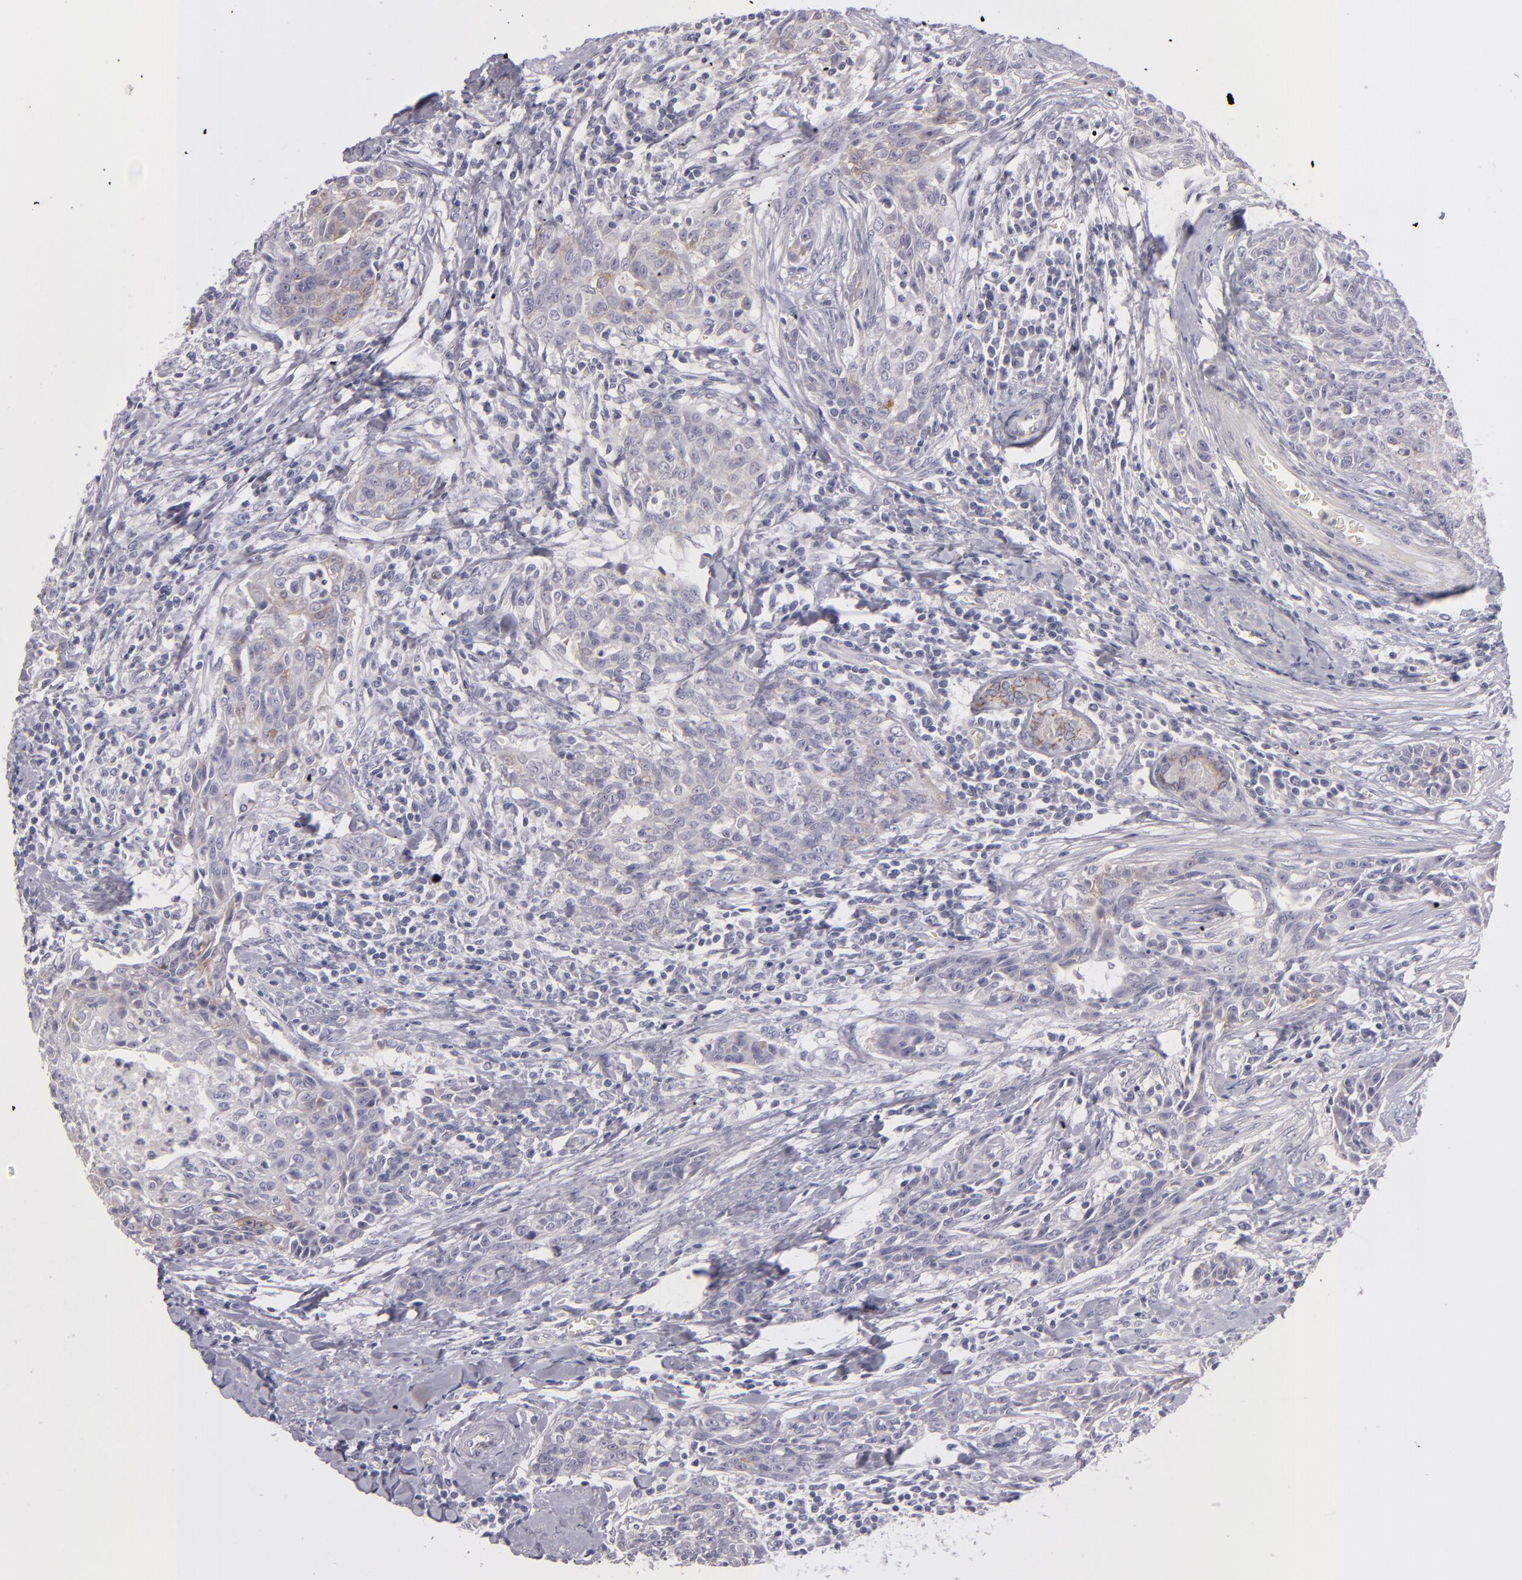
{"staining": {"intensity": "weak", "quantity": "<25%", "location": "cytoplasmic/membranous"}, "tissue": "breast cancer", "cell_type": "Tumor cells", "image_type": "cancer", "snomed": [{"axis": "morphology", "description": "Duct carcinoma"}, {"axis": "topography", "description": "Breast"}], "caption": "Human invasive ductal carcinoma (breast) stained for a protein using IHC exhibits no staining in tumor cells.", "gene": "TNNC1", "patient": {"sex": "female", "age": 50}}